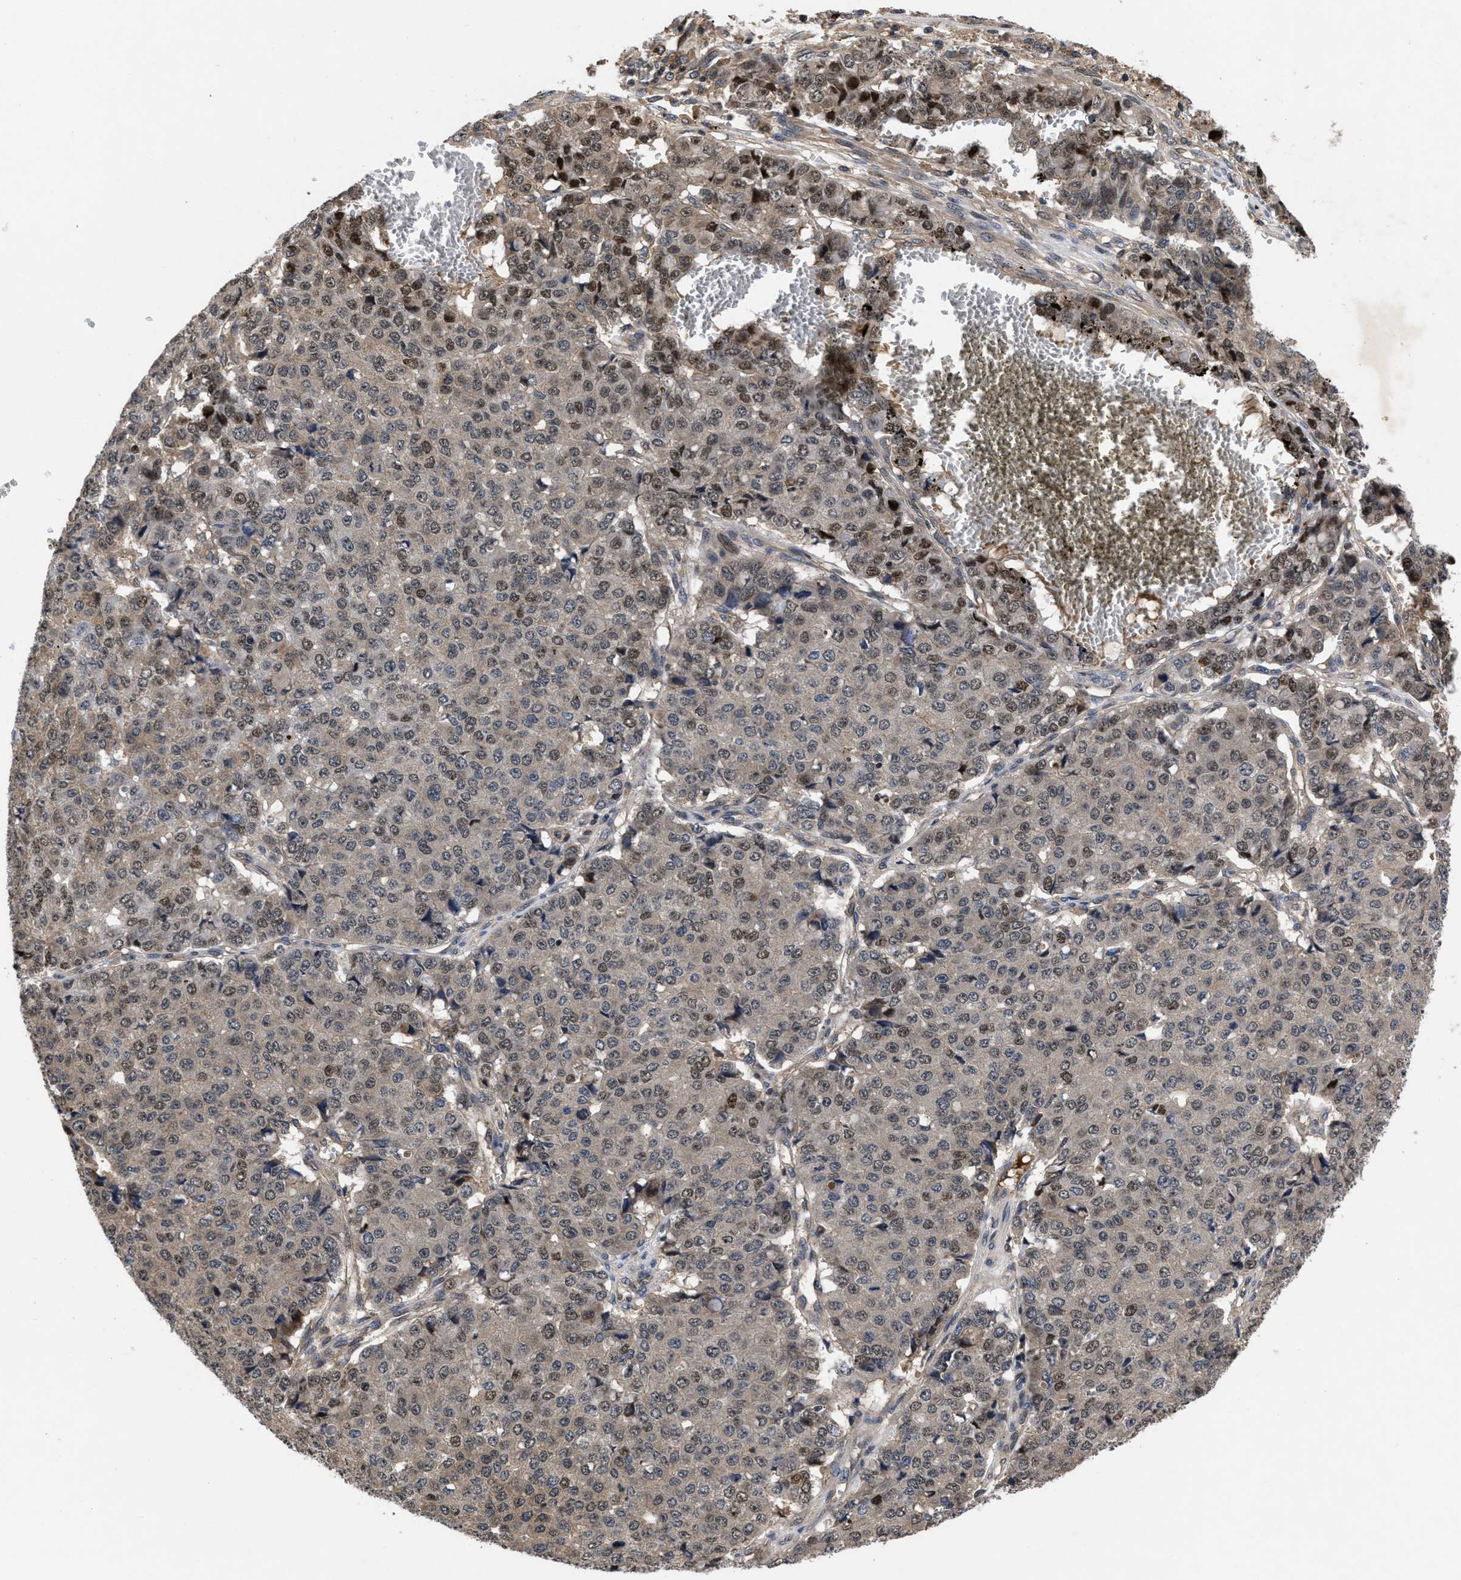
{"staining": {"intensity": "moderate", "quantity": "25%-75%", "location": "cytoplasmic/membranous,nuclear"}, "tissue": "pancreatic cancer", "cell_type": "Tumor cells", "image_type": "cancer", "snomed": [{"axis": "morphology", "description": "Adenocarcinoma, NOS"}, {"axis": "topography", "description": "Pancreas"}], "caption": "IHC image of pancreatic cancer (adenocarcinoma) stained for a protein (brown), which exhibits medium levels of moderate cytoplasmic/membranous and nuclear staining in approximately 25%-75% of tumor cells.", "gene": "FAM200A", "patient": {"sex": "male", "age": 50}}